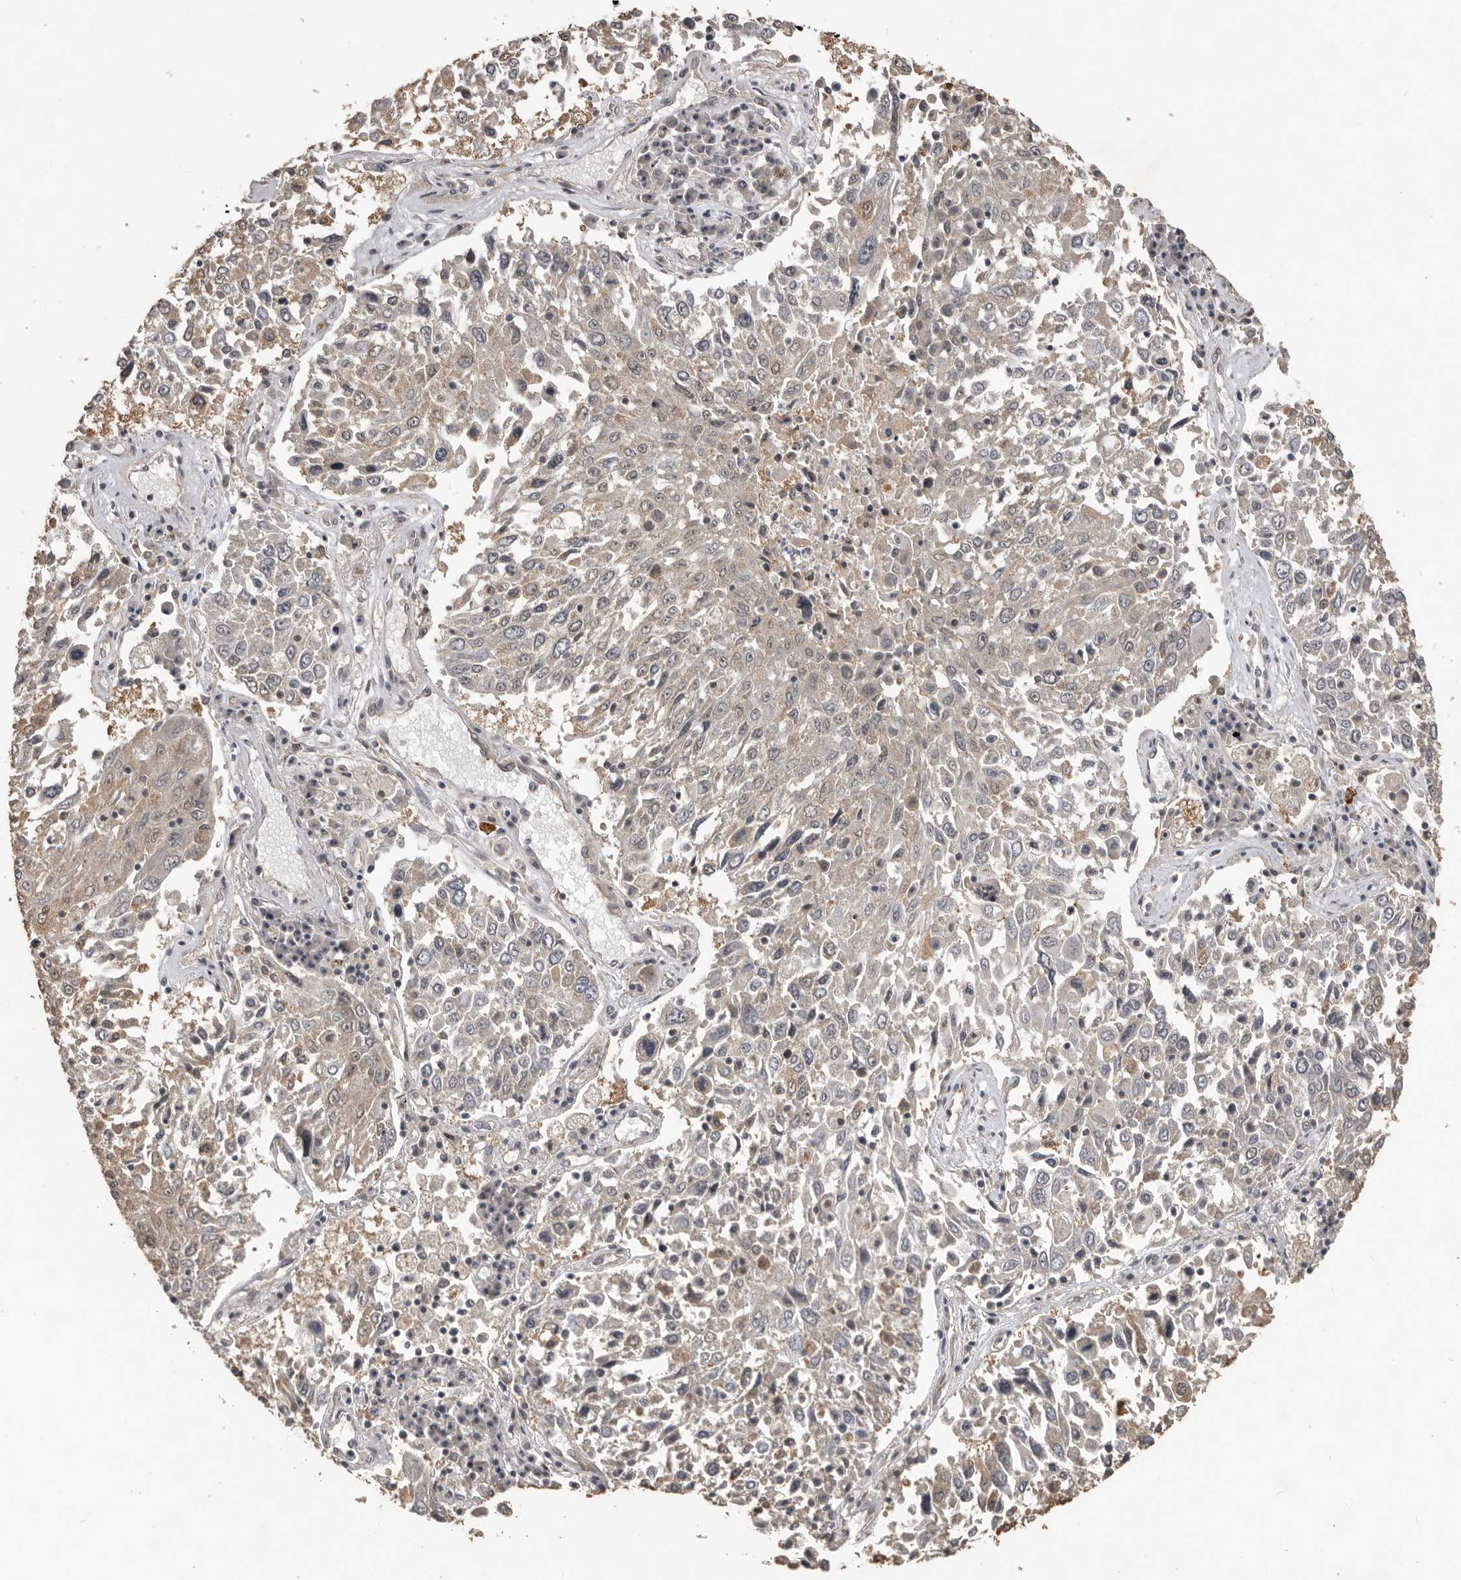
{"staining": {"intensity": "weak", "quantity": "<25%", "location": "cytoplasmic/membranous"}, "tissue": "lung cancer", "cell_type": "Tumor cells", "image_type": "cancer", "snomed": [{"axis": "morphology", "description": "Squamous cell carcinoma, NOS"}, {"axis": "topography", "description": "Lung"}], "caption": "A high-resolution micrograph shows immunohistochemistry (IHC) staining of lung cancer, which exhibits no significant positivity in tumor cells.", "gene": "BAMBI", "patient": {"sex": "male", "age": 65}}